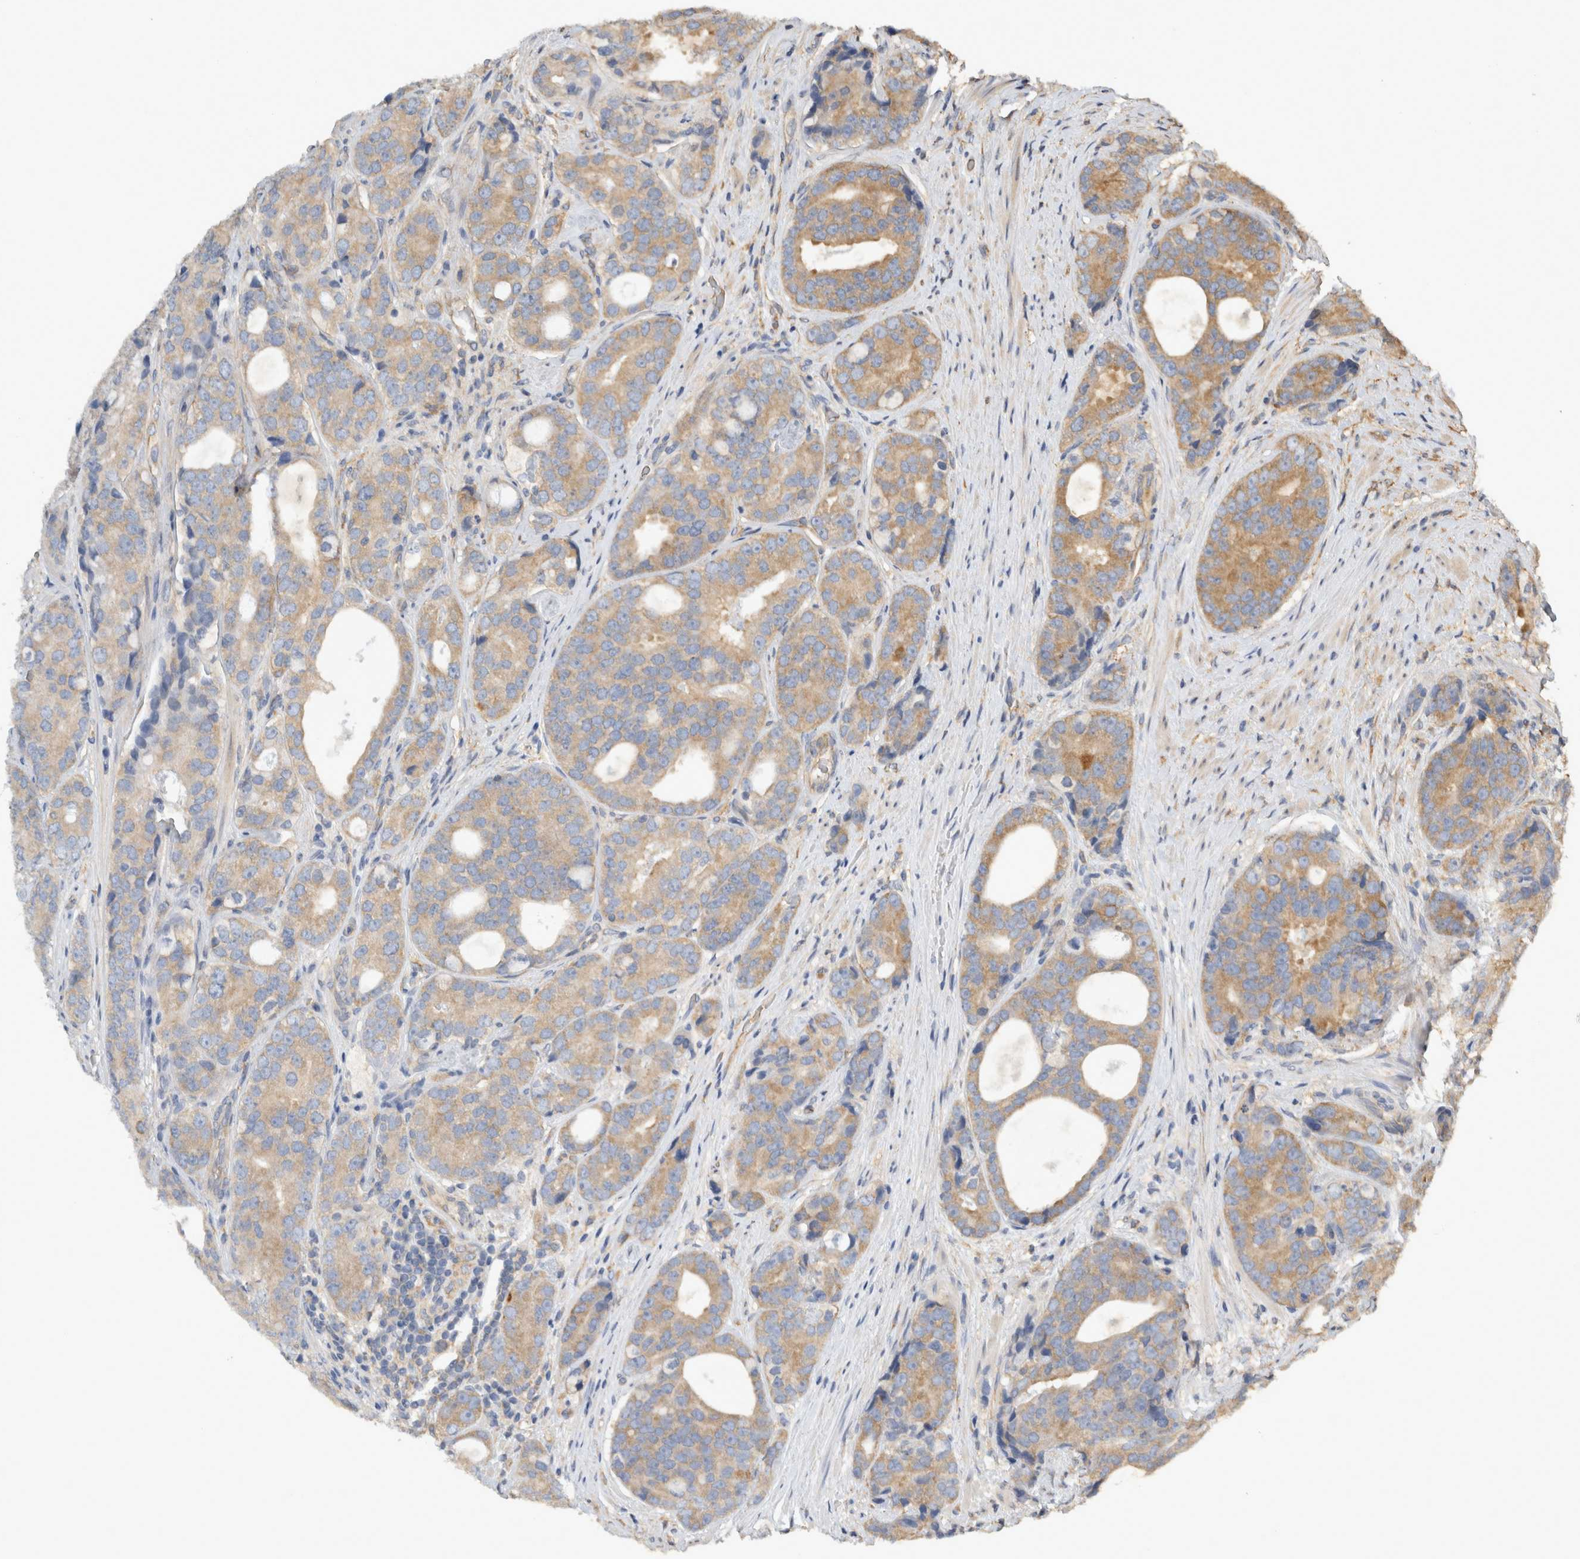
{"staining": {"intensity": "moderate", "quantity": ">75%", "location": "cytoplasmic/membranous"}, "tissue": "prostate cancer", "cell_type": "Tumor cells", "image_type": "cancer", "snomed": [{"axis": "morphology", "description": "Adenocarcinoma, High grade"}, {"axis": "topography", "description": "Prostate"}], "caption": "Tumor cells display moderate cytoplasmic/membranous expression in about >75% of cells in prostate cancer.", "gene": "EIF4G3", "patient": {"sex": "male", "age": 56}}